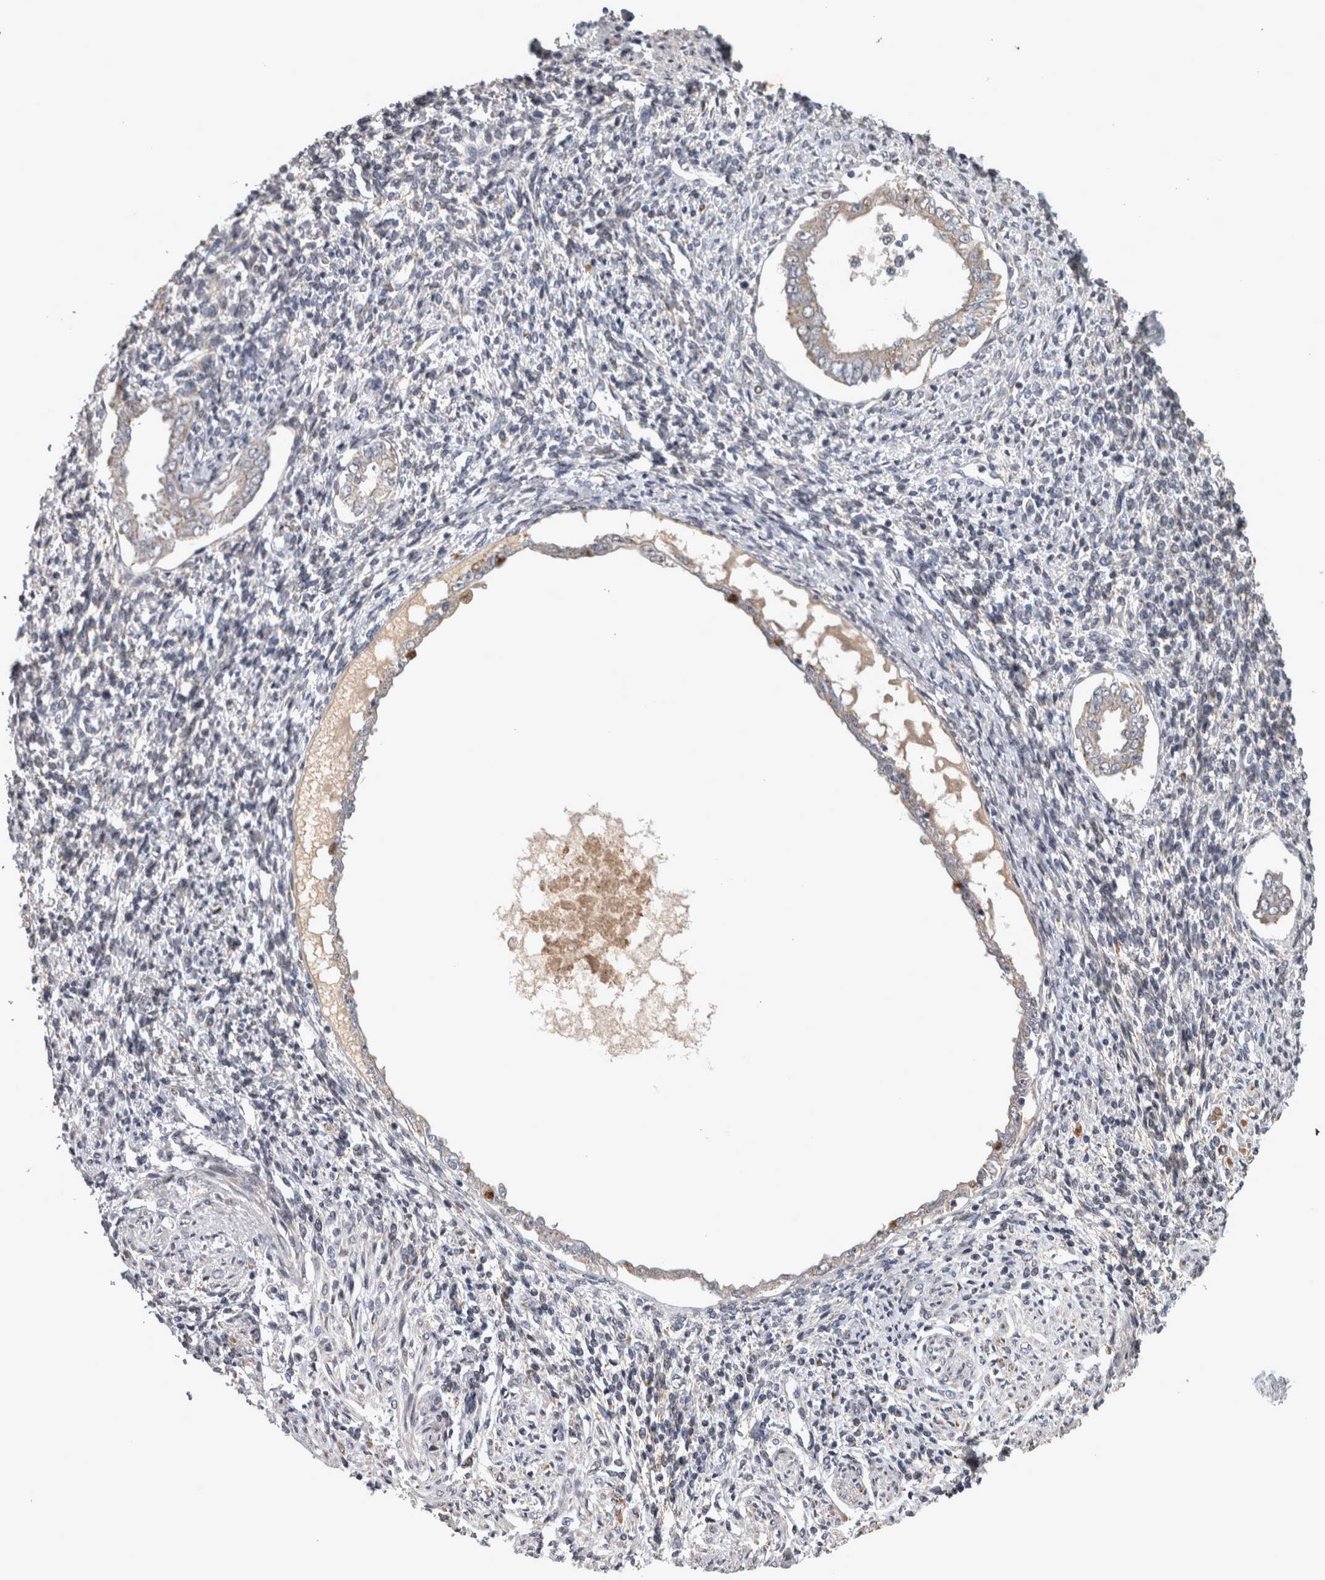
{"staining": {"intensity": "negative", "quantity": "none", "location": "none"}, "tissue": "endometrium", "cell_type": "Cells in endometrial stroma", "image_type": "normal", "snomed": [{"axis": "morphology", "description": "Normal tissue, NOS"}, {"axis": "topography", "description": "Endometrium"}], "caption": "Immunohistochemistry (IHC) image of normal endometrium stained for a protein (brown), which displays no positivity in cells in endometrial stroma.", "gene": "DBT", "patient": {"sex": "female", "age": 66}}